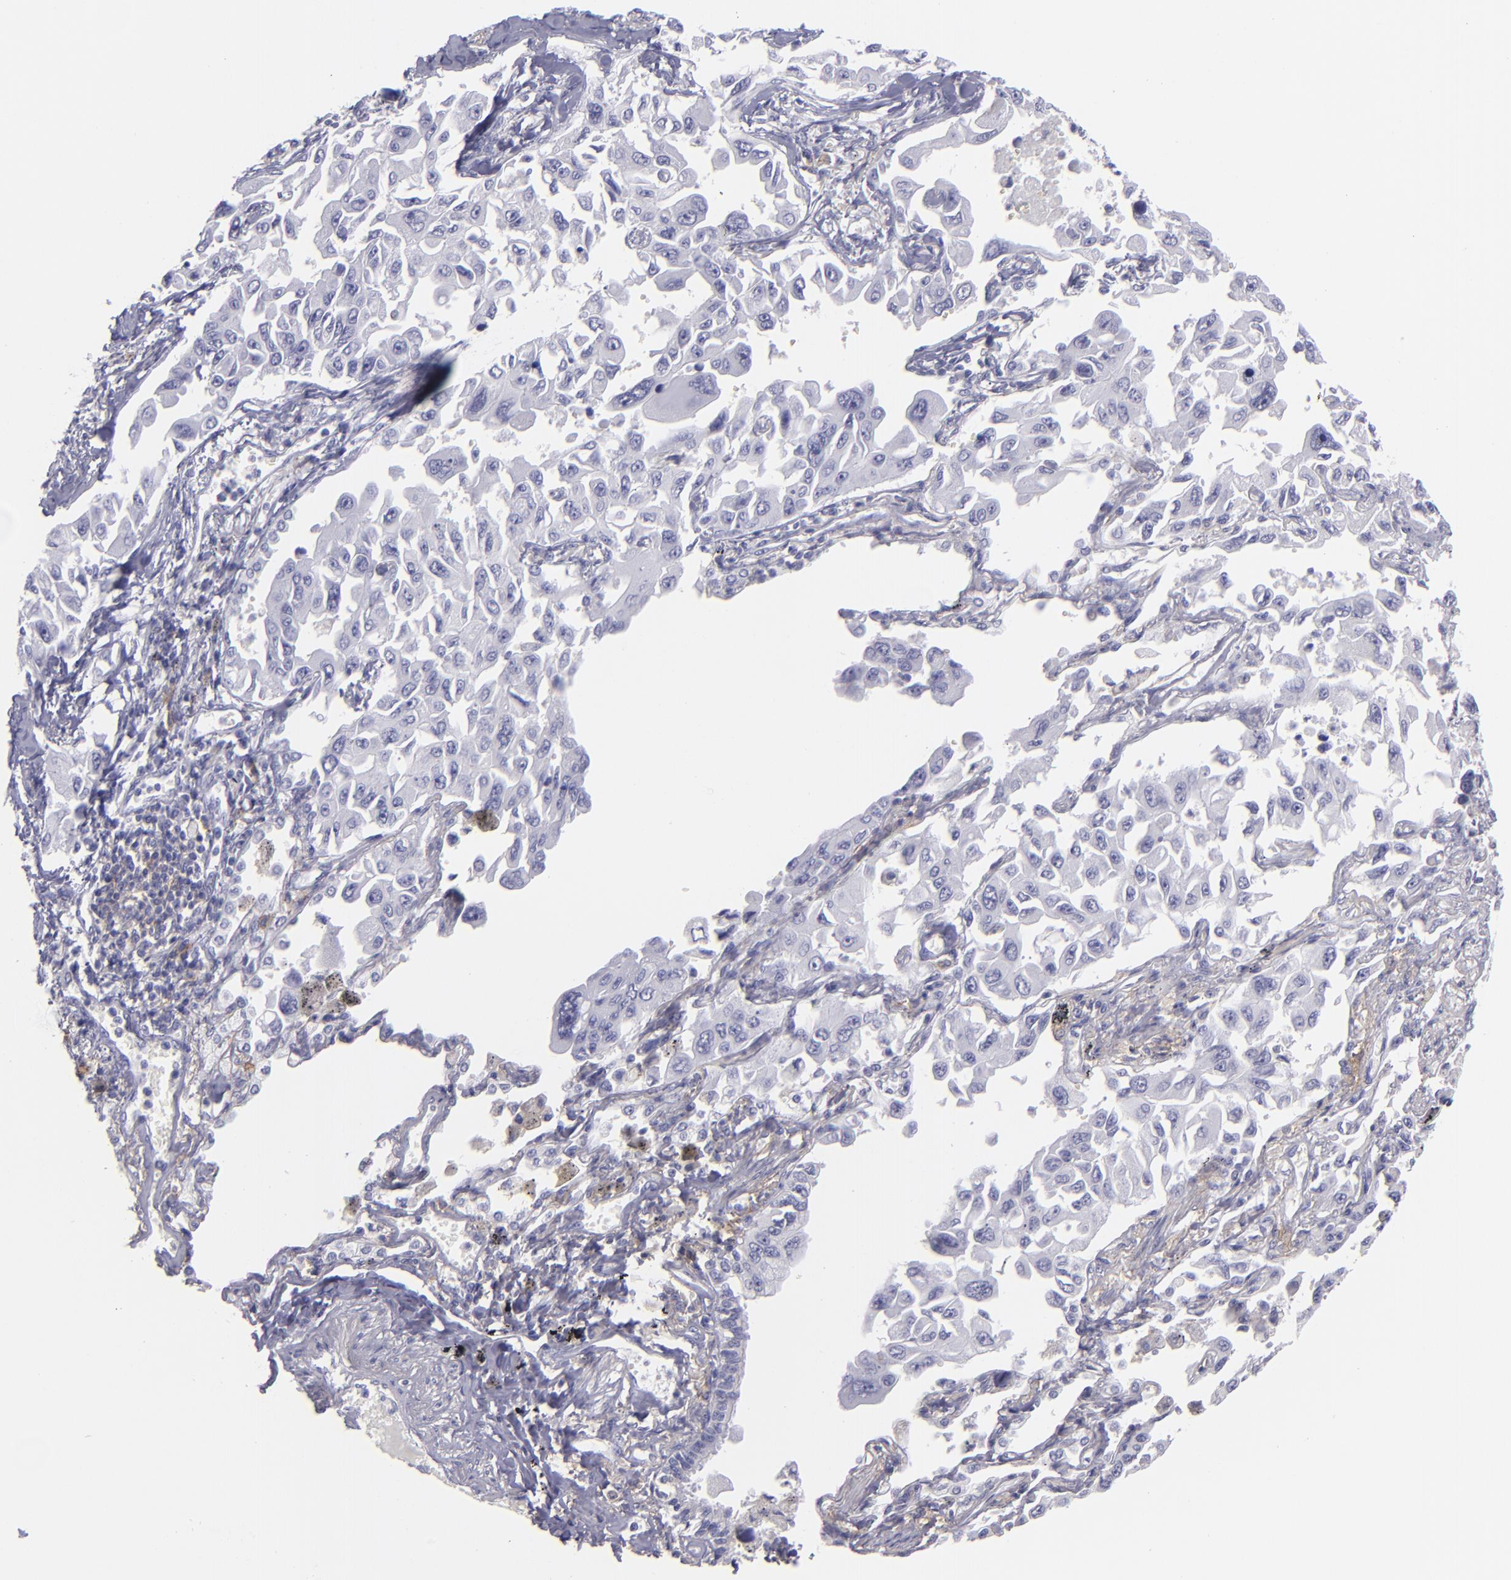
{"staining": {"intensity": "negative", "quantity": "none", "location": "none"}, "tissue": "lung cancer", "cell_type": "Tumor cells", "image_type": "cancer", "snomed": [{"axis": "morphology", "description": "Adenocarcinoma, NOS"}, {"axis": "topography", "description": "Lung"}], "caption": "The IHC micrograph has no significant positivity in tumor cells of lung cancer (adenocarcinoma) tissue.", "gene": "CD82", "patient": {"sex": "male", "age": 64}}